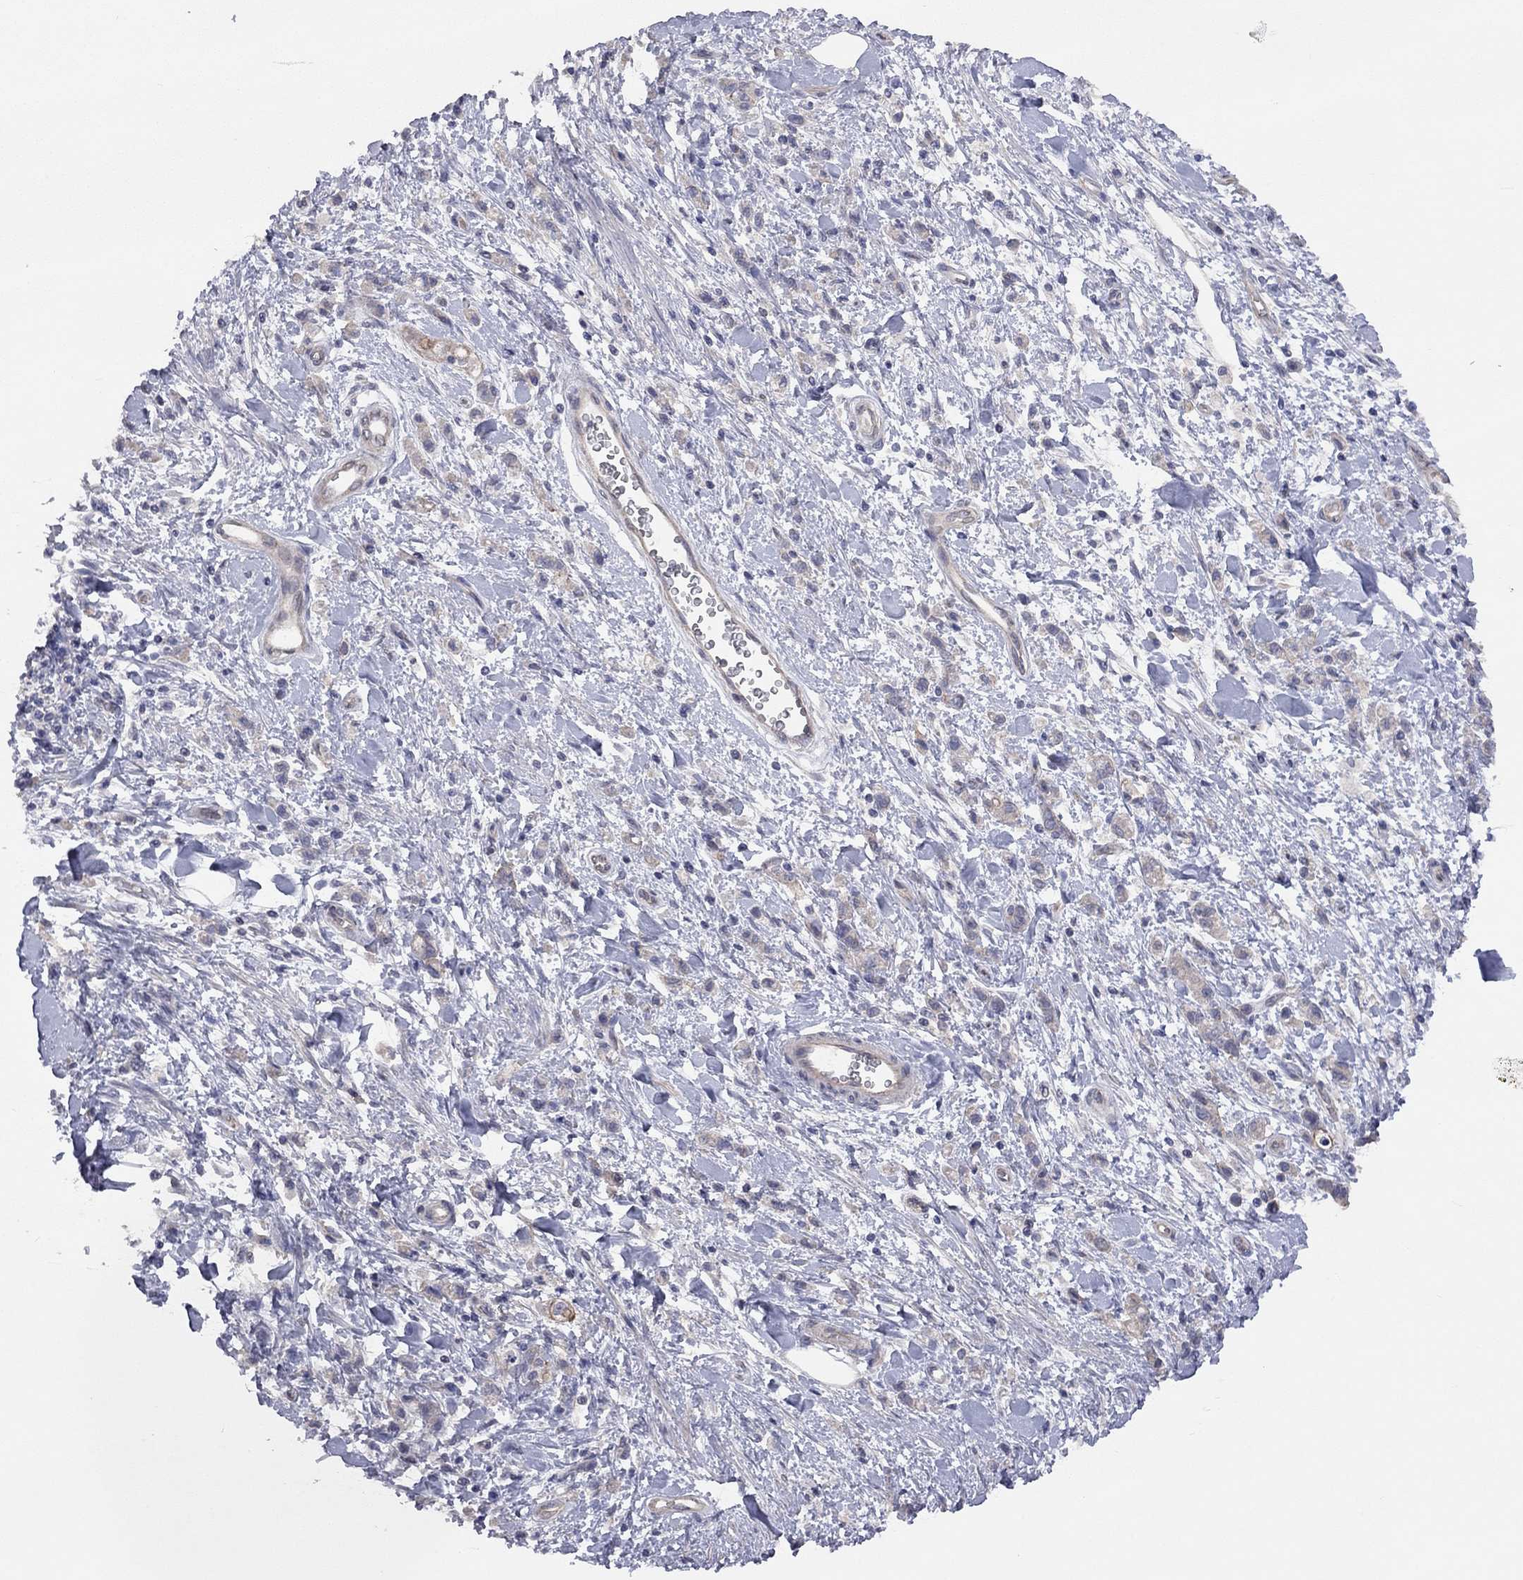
{"staining": {"intensity": "weak", "quantity": "<25%", "location": "cytoplasmic/membranous"}, "tissue": "stomach cancer", "cell_type": "Tumor cells", "image_type": "cancer", "snomed": [{"axis": "morphology", "description": "Adenocarcinoma, NOS"}, {"axis": "topography", "description": "Stomach"}], "caption": "IHC photomicrograph of neoplastic tissue: adenocarcinoma (stomach) stained with DAB (3,3'-diaminobenzidine) demonstrates no significant protein staining in tumor cells.", "gene": "KCNB1", "patient": {"sex": "male", "age": 77}}